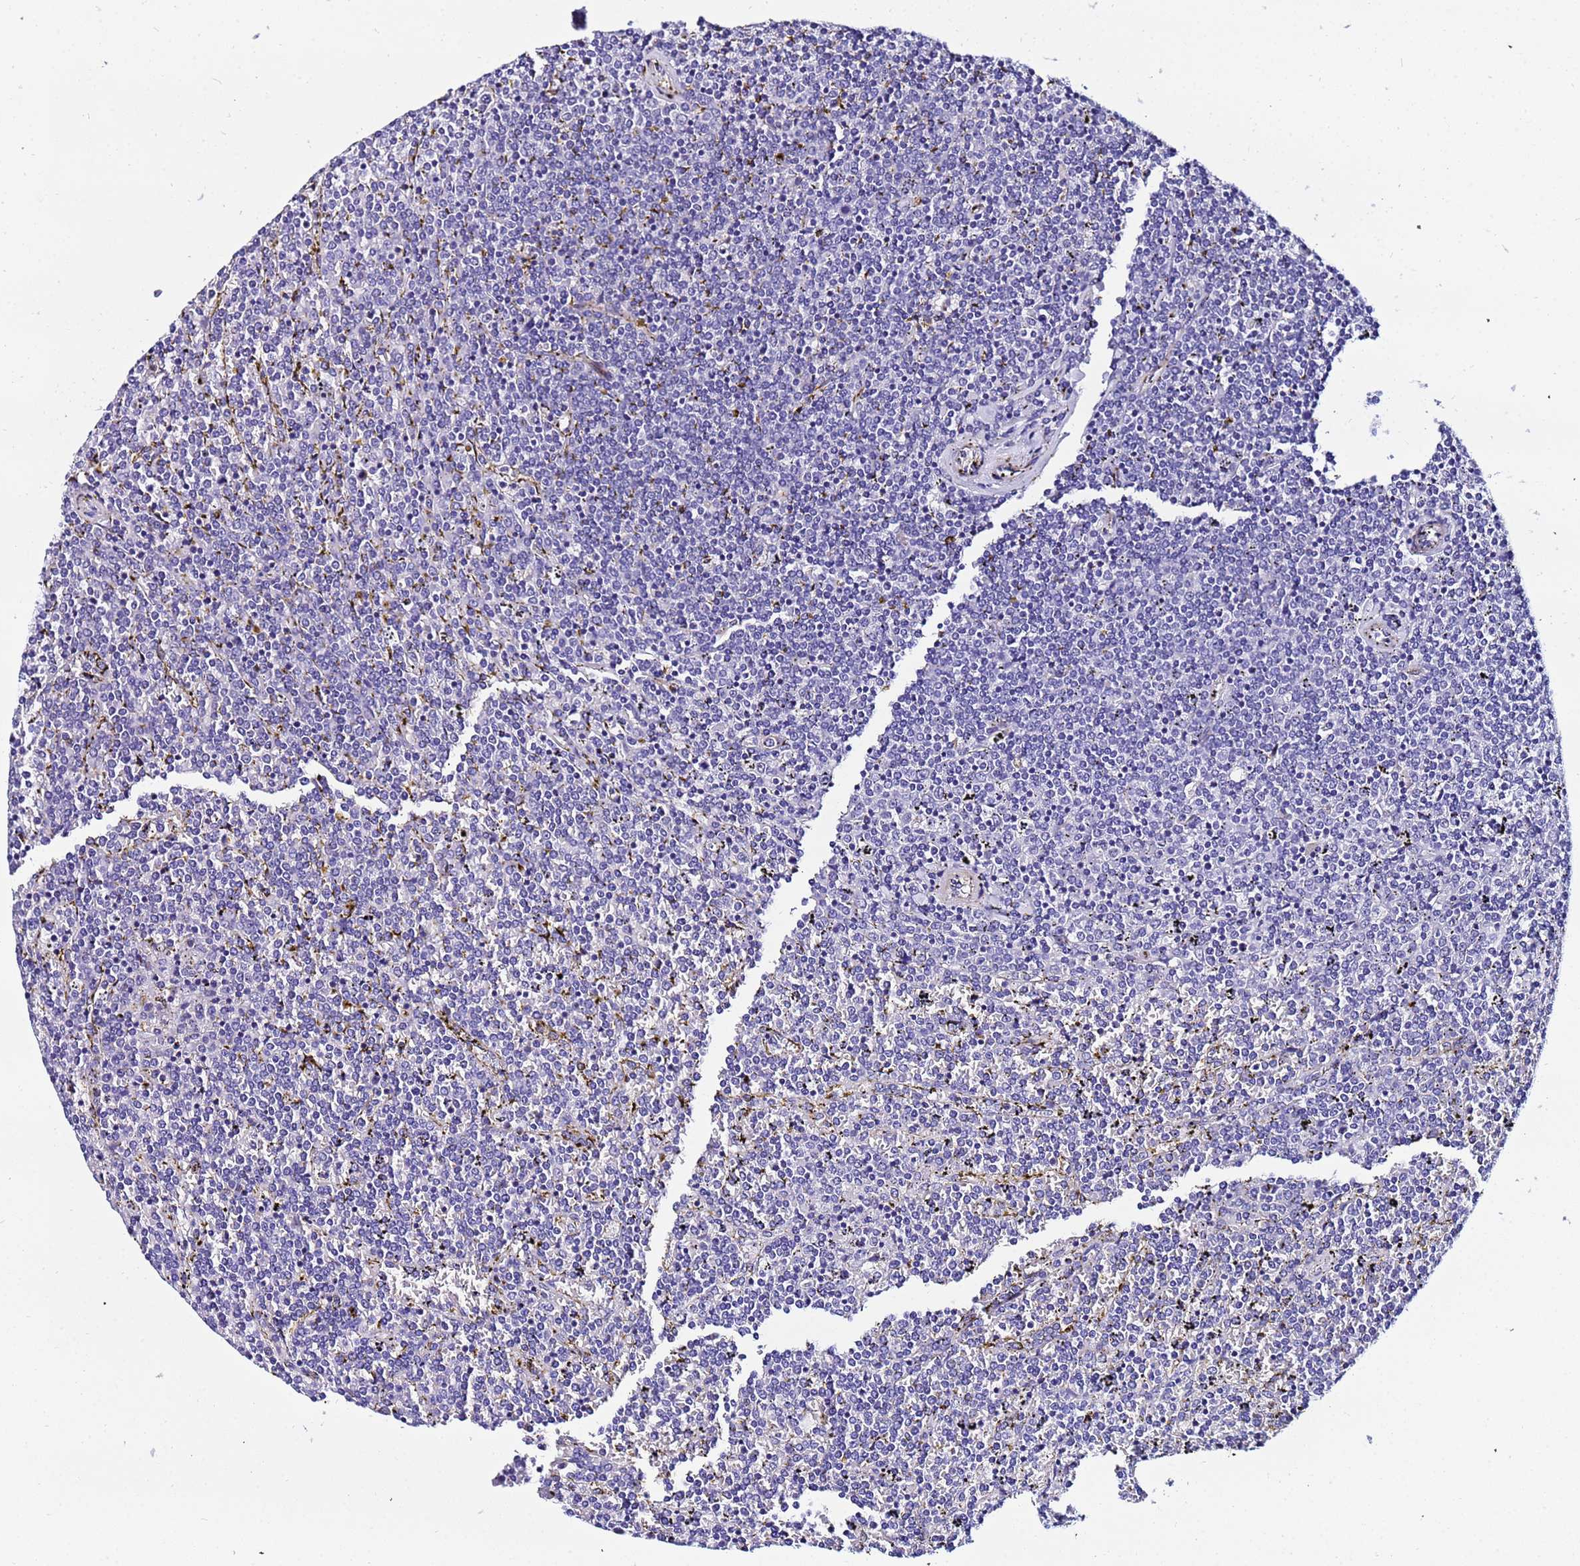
{"staining": {"intensity": "negative", "quantity": "none", "location": "none"}, "tissue": "lymphoma", "cell_type": "Tumor cells", "image_type": "cancer", "snomed": [{"axis": "morphology", "description": "Malignant lymphoma, non-Hodgkin's type, Low grade"}, {"axis": "topography", "description": "Spleen"}], "caption": "This is an immunohistochemistry photomicrograph of lymphoma. There is no staining in tumor cells.", "gene": "DEFB104A", "patient": {"sex": "female", "age": 19}}